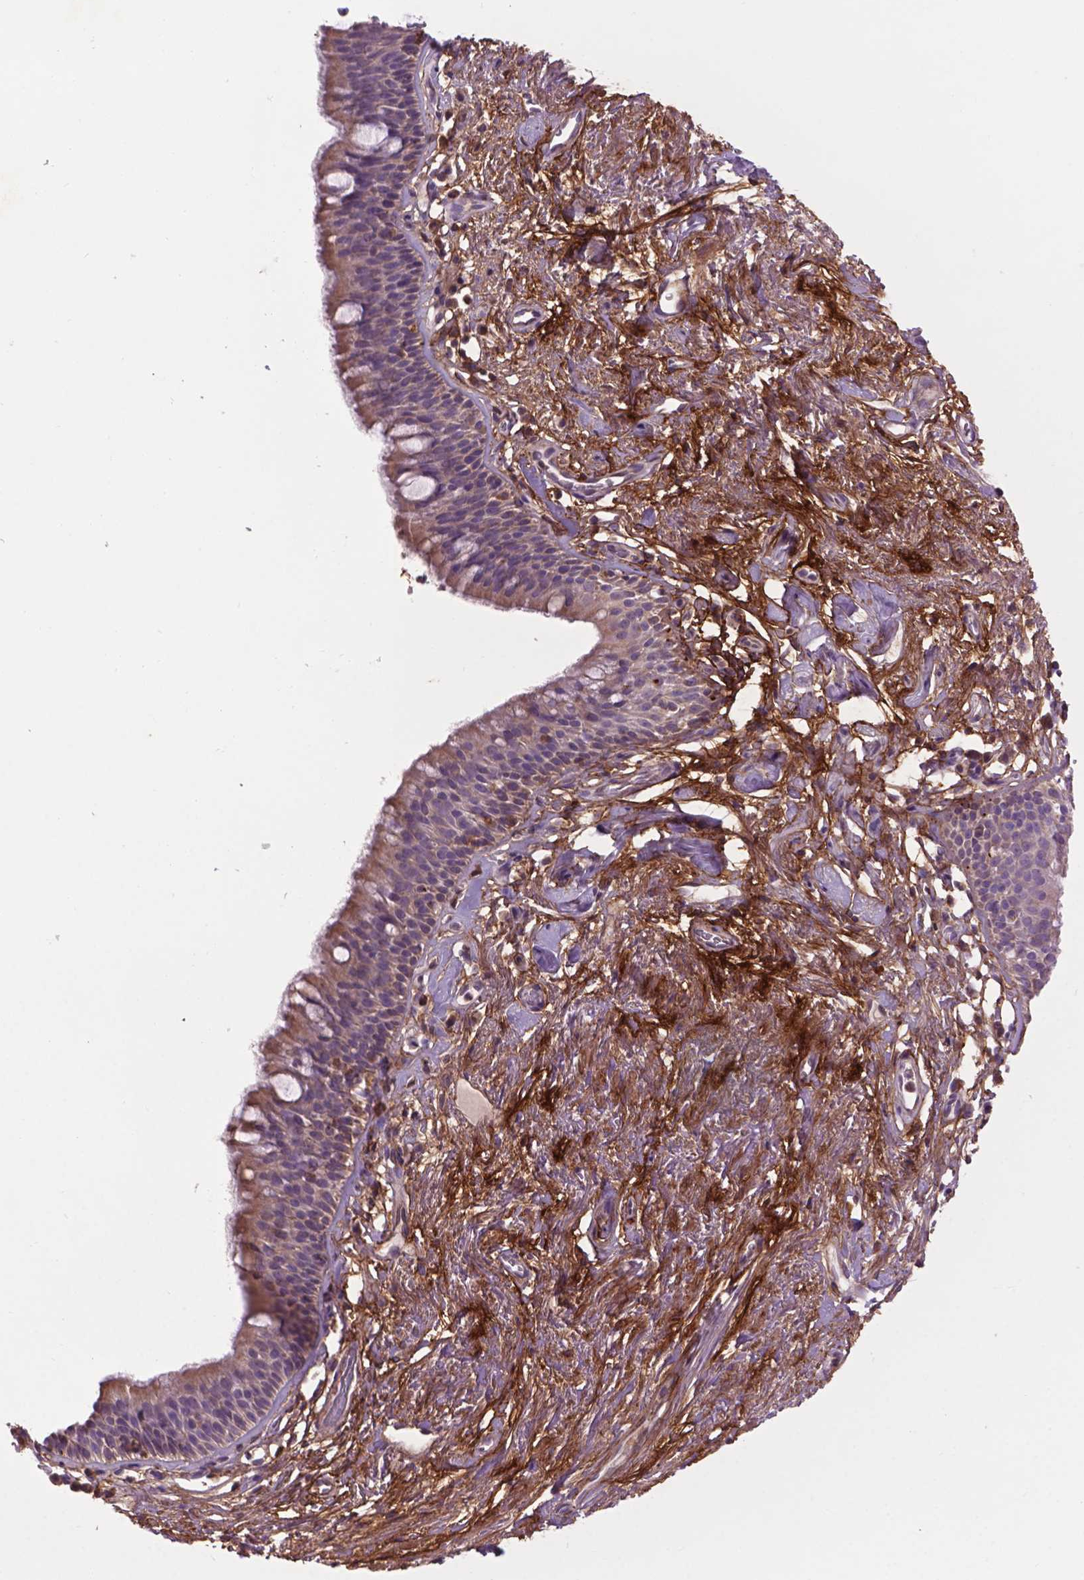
{"staining": {"intensity": "weak", "quantity": "25%-75%", "location": "cytoplasmic/membranous"}, "tissue": "bronchus", "cell_type": "Respiratory epithelial cells", "image_type": "normal", "snomed": [{"axis": "morphology", "description": "Normal tissue, NOS"}, {"axis": "topography", "description": "Cartilage tissue"}, {"axis": "topography", "description": "Bronchus"}], "caption": "A high-resolution micrograph shows immunohistochemistry staining of normal bronchus, which exhibits weak cytoplasmic/membranous positivity in about 25%-75% of respiratory epithelial cells.", "gene": "LRRC3C", "patient": {"sex": "male", "age": 58}}